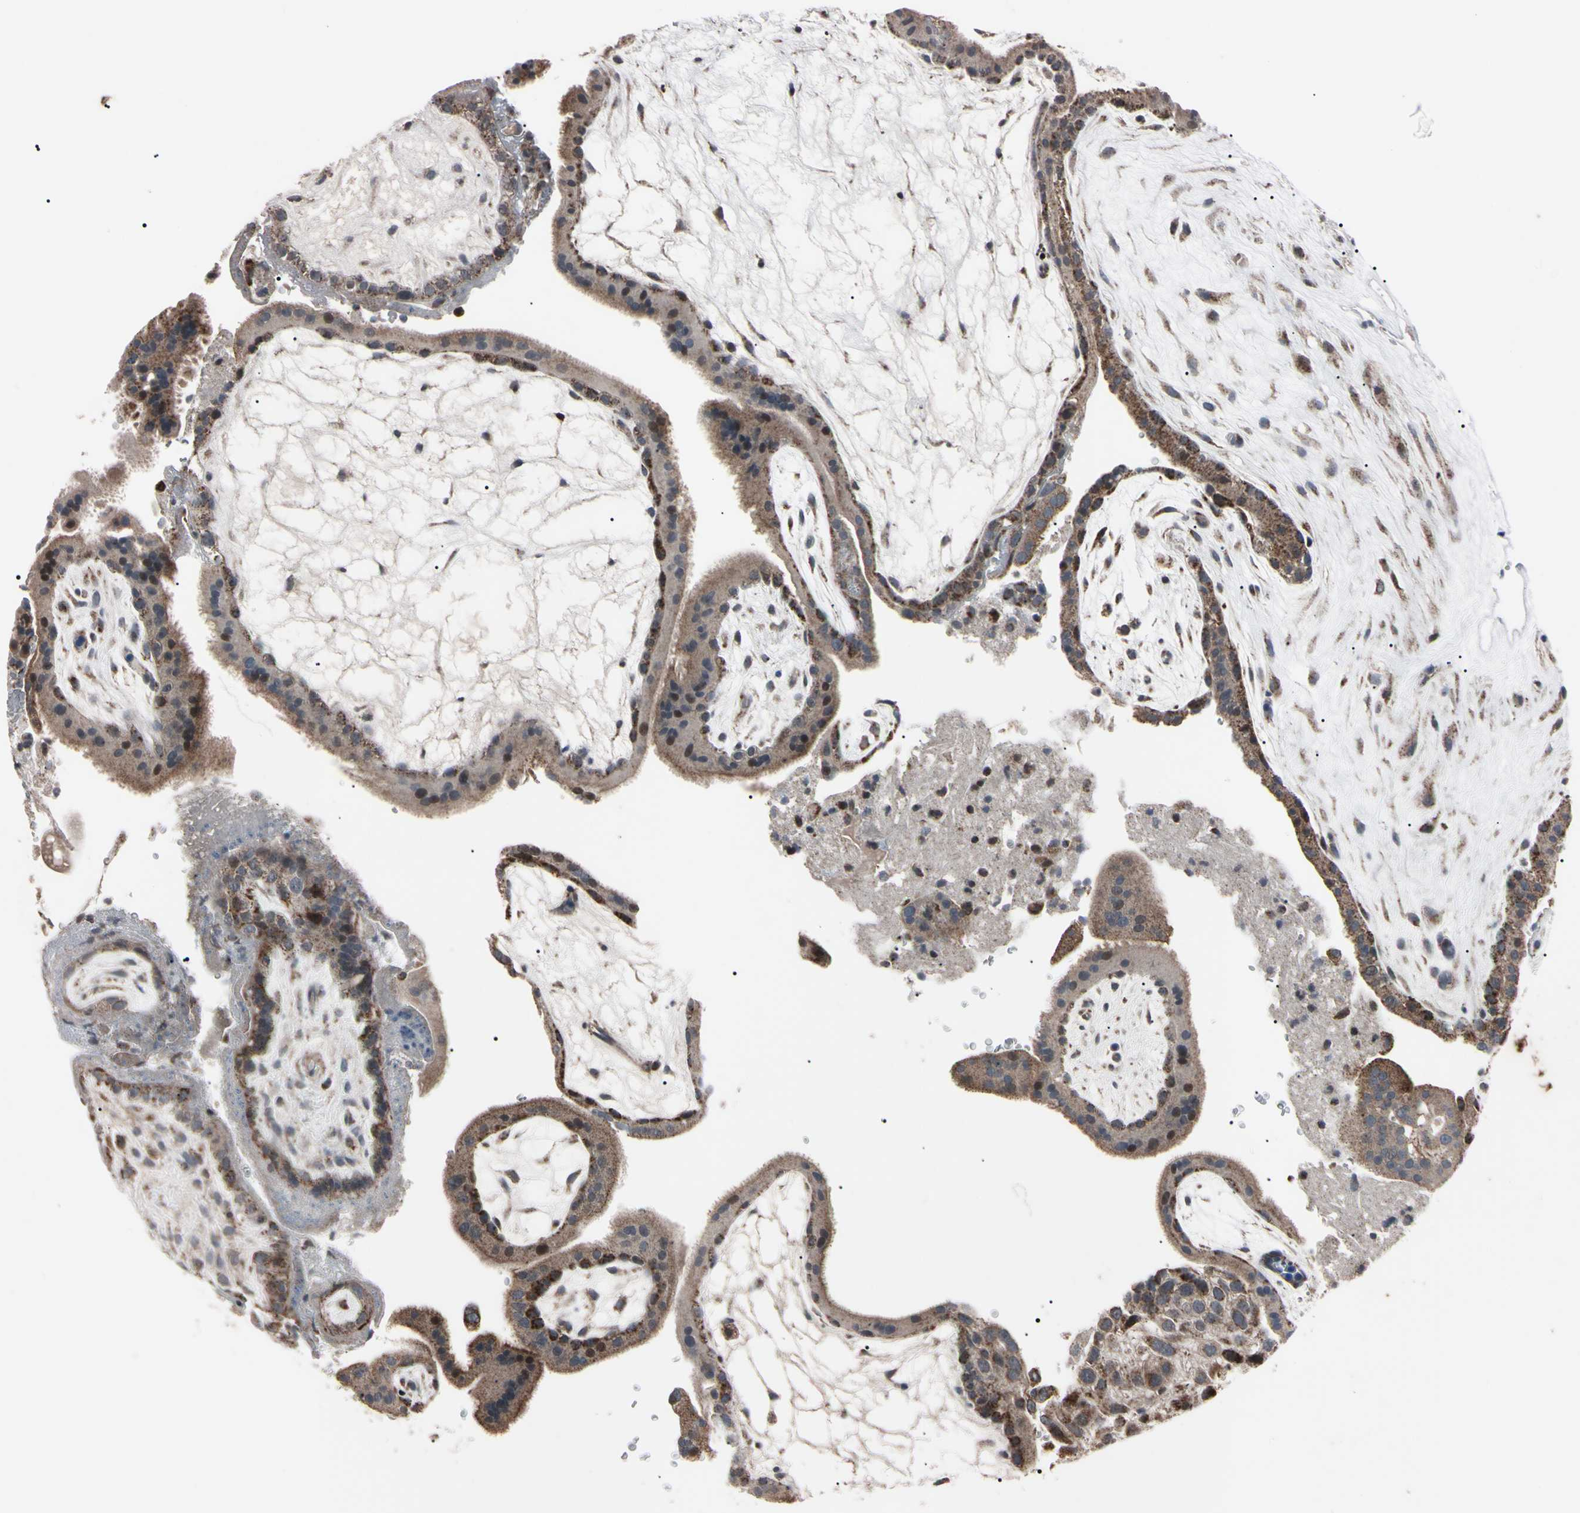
{"staining": {"intensity": "moderate", "quantity": "25%-75%", "location": "cytoplasmic/membranous,nuclear"}, "tissue": "placenta", "cell_type": "Trophoblastic cells", "image_type": "normal", "snomed": [{"axis": "morphology", "description": "Normal tissue, NOS"}, {"axis": "topography", "description": "Placenta"}], "caption": "An IHC micrograph of unremarkable tissue is shown. Protein staining in brown labels moderate cytoplasmic/membranous,nuclear positivity in placenta within trophoblastic cells.", "gene": "TNFRSF1A", "patient": {"sex": "female", "age": 19}}